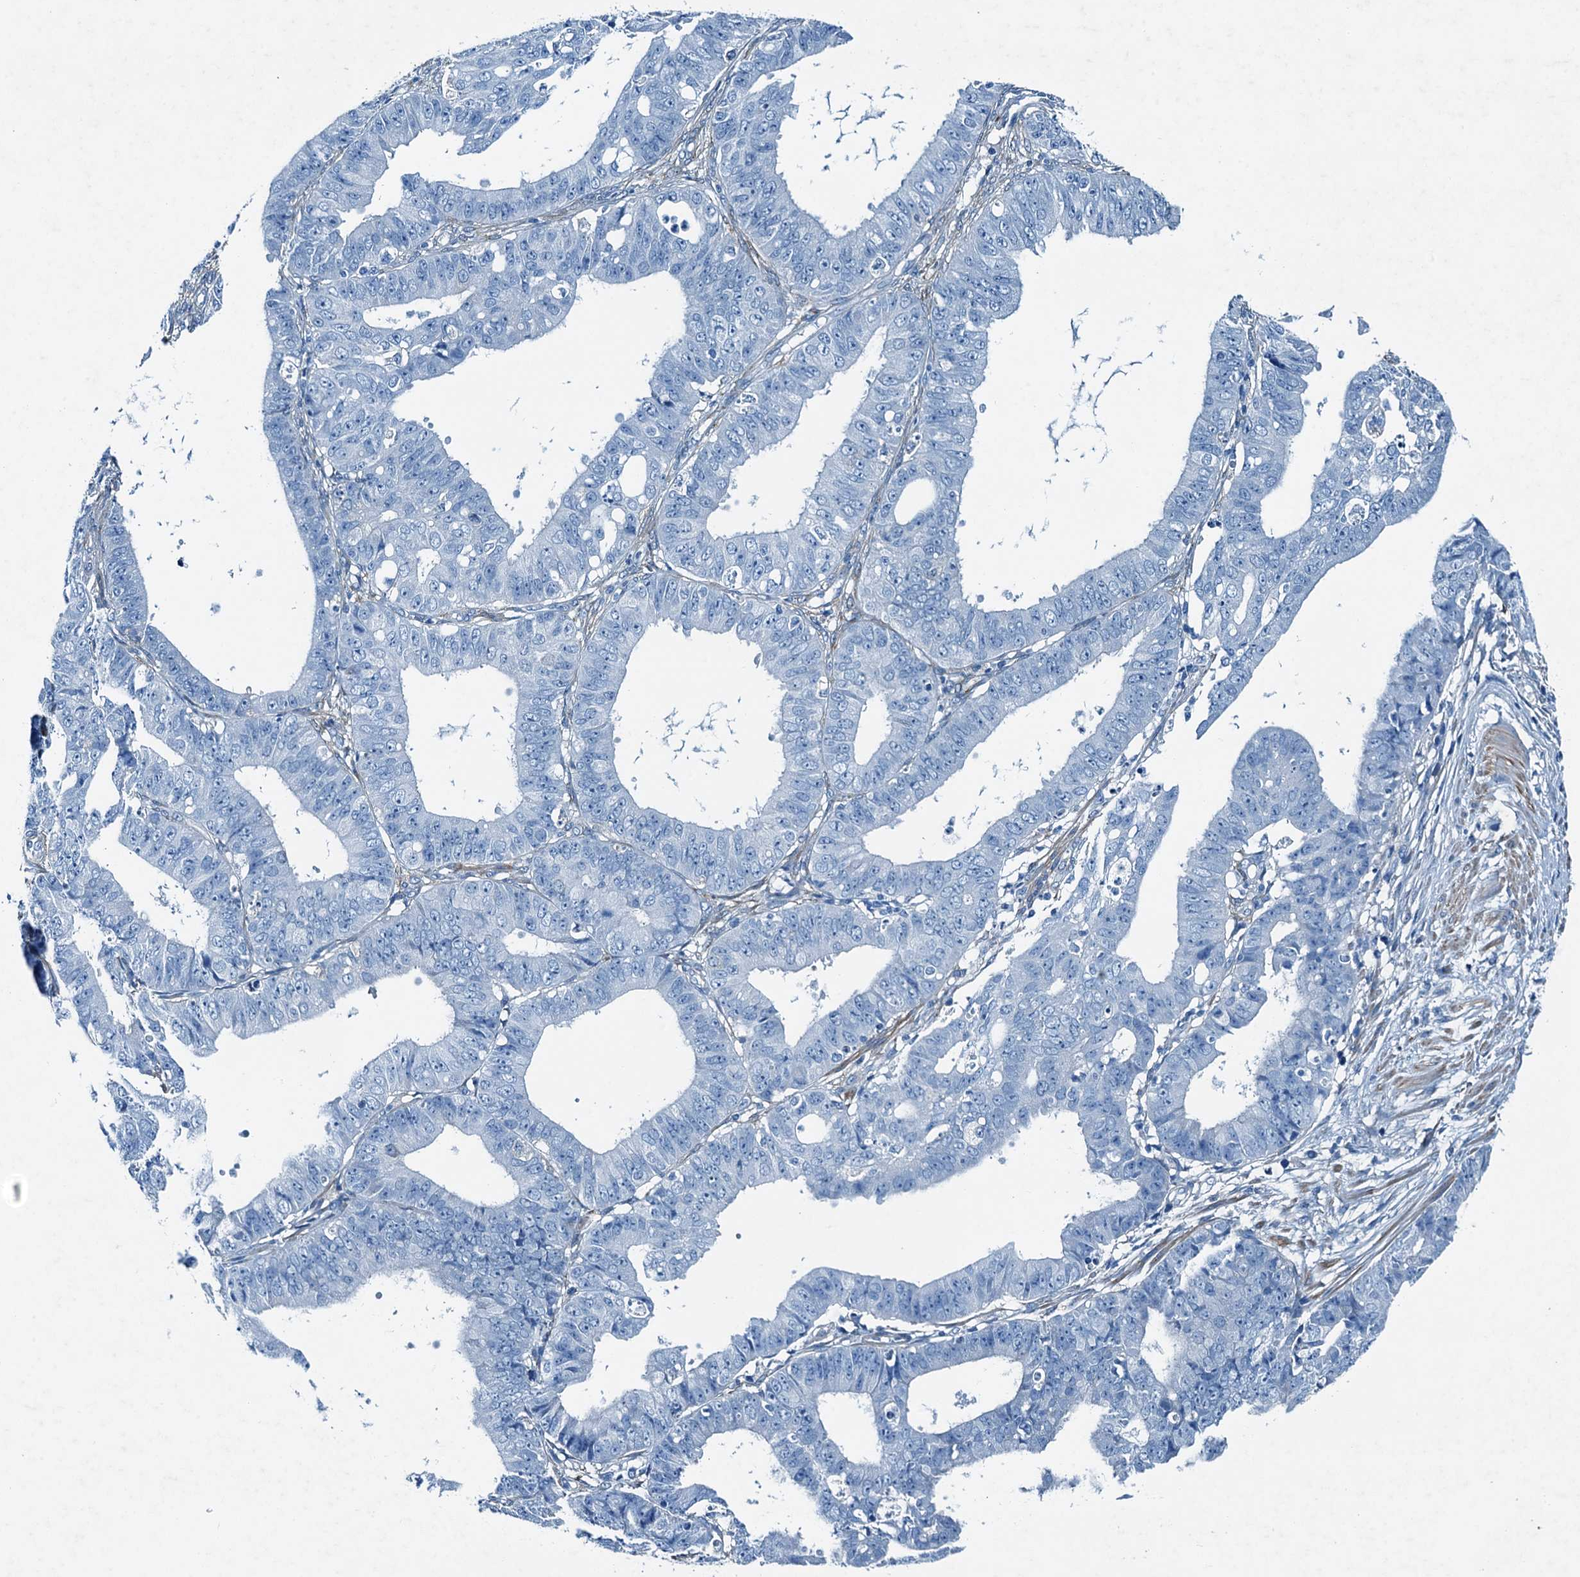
{"staining": {"intensity": "negative", "quantity": "none", "location": "none"}, "tissue": "ovarian cancer", "cell_type": "Tumor cells", "image_type": "cancer", "snomed": [{"axis": "morphology", "description": "Carcinoma, endometroid"}, {"axis": "topography", "description": "Appendix"}, {"axis": "topography", "description": "Ovary"}], "caption": "A photomicrograph of human ovarian cancer is negative for staining in tumor cells.", "gene": "RAB3IL1", "patient": {"sex": "female", "age": 42}}